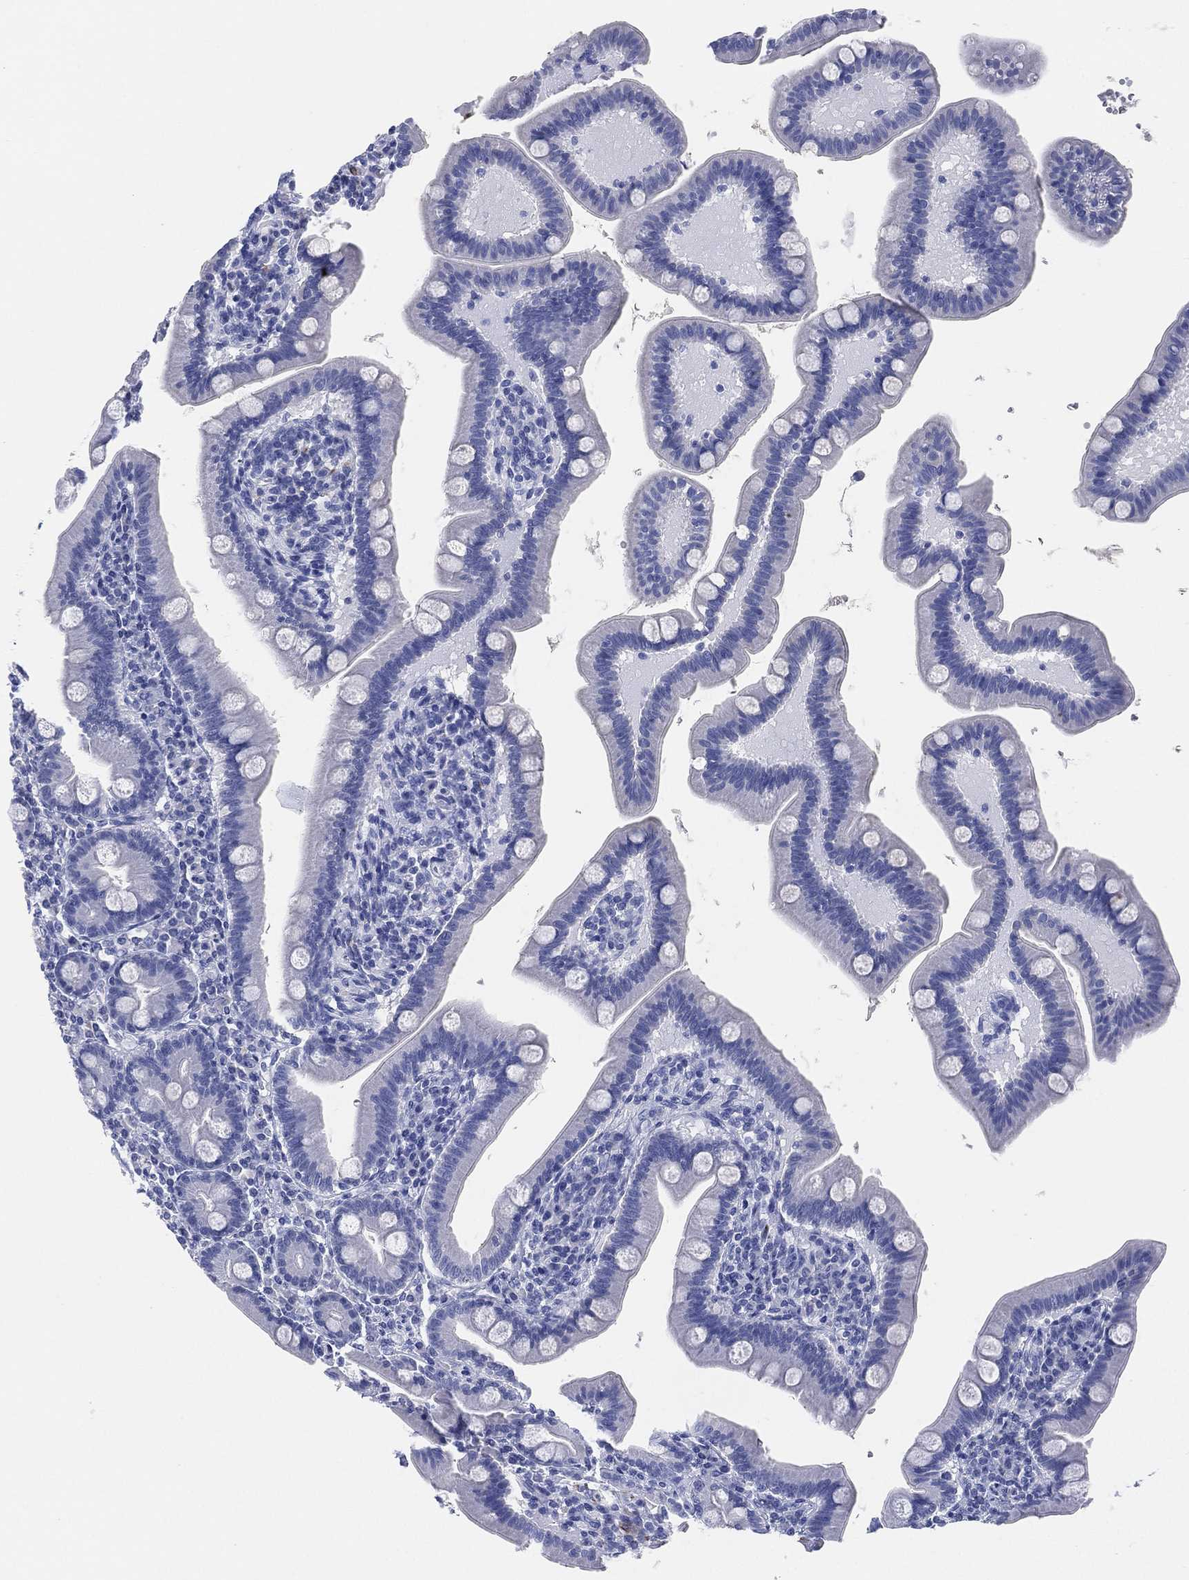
{"staining": {"intensity": "negative", "quantity": "none", "location": "none"}, "tissue": "small intestine", "cell_type": "Glandular cells", "image_type": "normal", "snomed": [{"axis": "morphology", "description": "Normal tissue, NOS"}, {"axis": "topography", "description": "Small intestine"}], "caption": "A high-resolution image shows immunohistochemistry (IHC) staining of unremarkable small intestine, which demonstrates no significant expression in glandular cells.", "gene": "SLC9C2", "patient": {"sex": "male", "age": 66}}